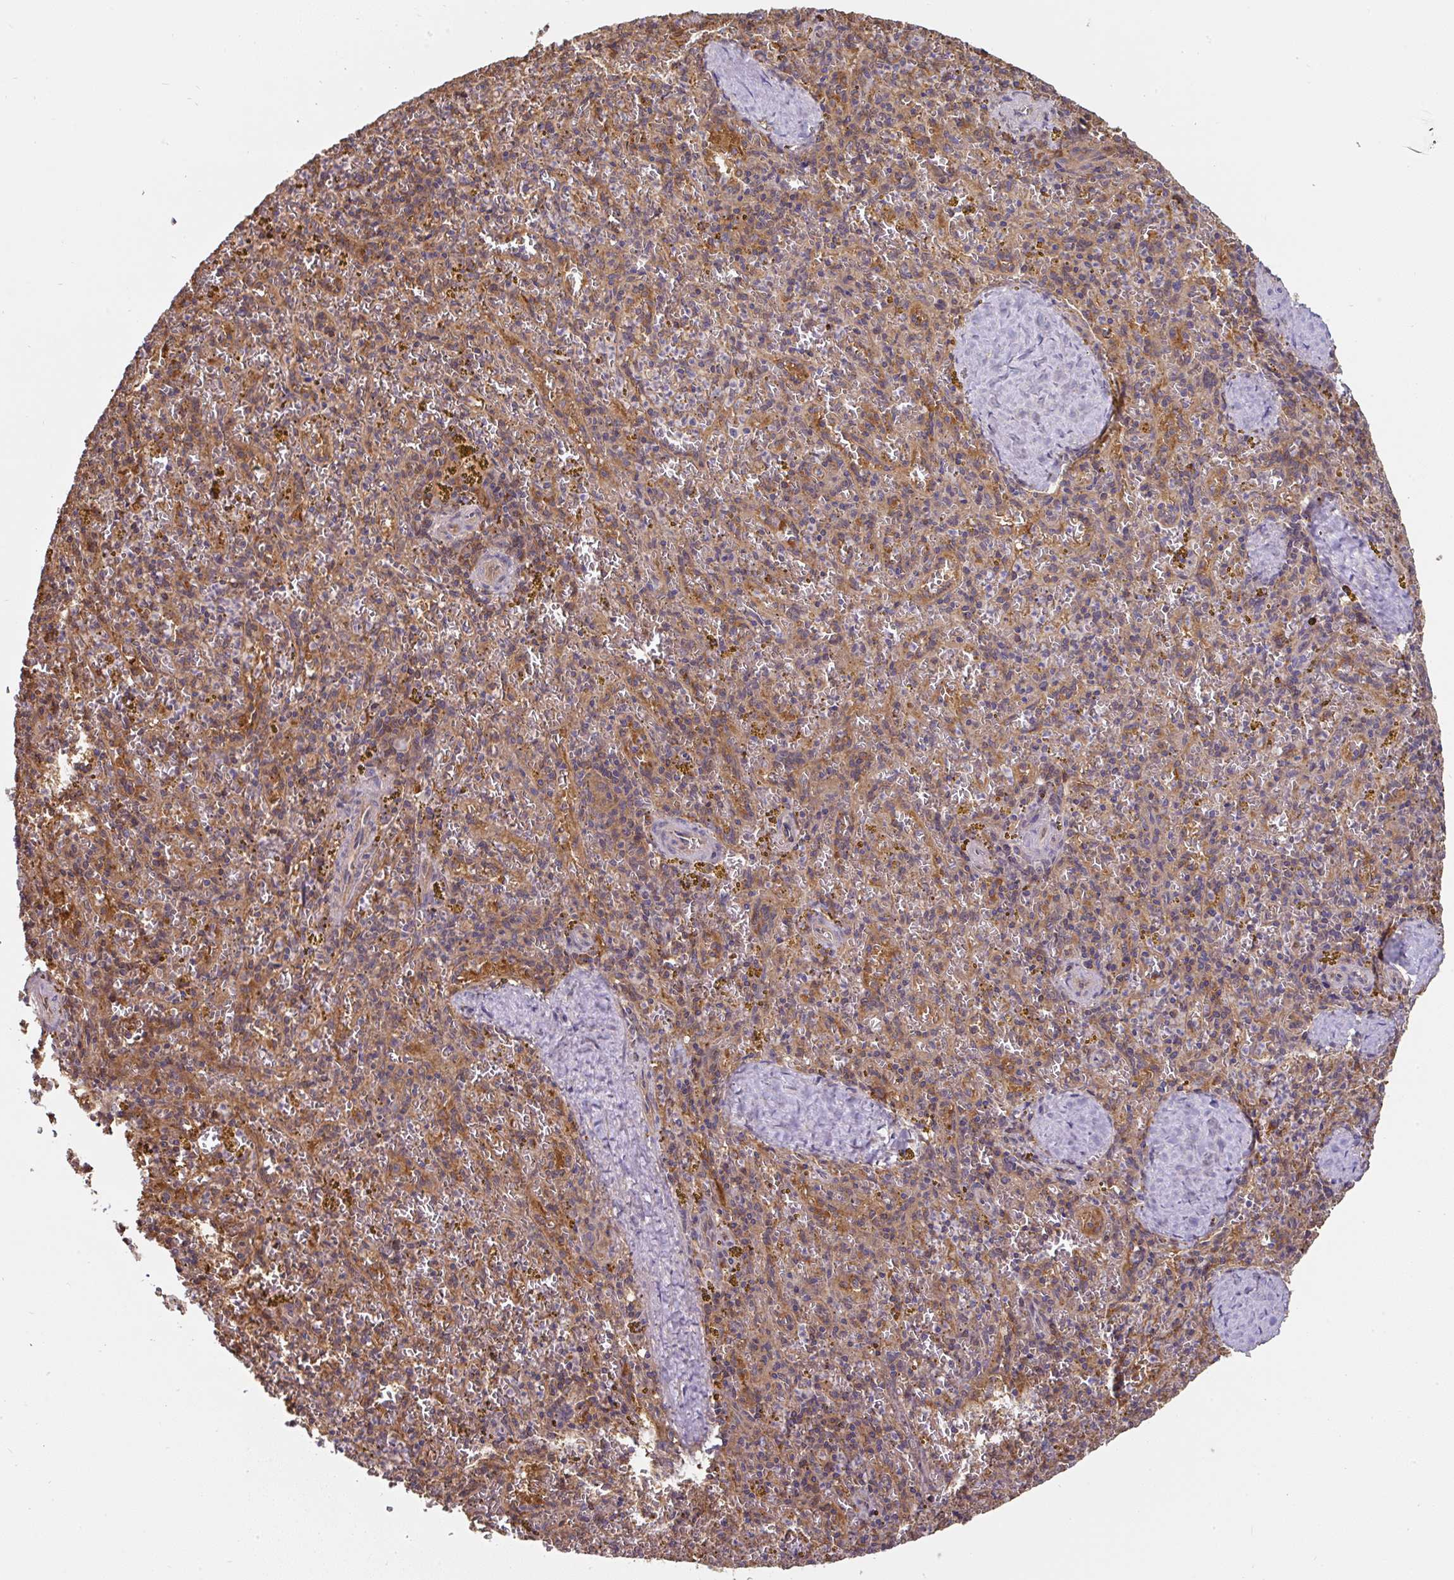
{"staining": {"intensity": "weak", "quantity": "<25%", "location": "cytoplasmic/membranous"}, "tissue": "spleen", "cell_type": "Cells in red pulp", "image_type": "normal", "snomed": [{"axis": "morphology", "description": "Normal tissue, NOS"}, {"axis": "topography", "description": "Spleen"}], "caption": "Histopathology image shows no protein expression in cells in red pulp of normal spleen.", "gene": "ST13", "patient": {"sex": "male", "age": 57}}